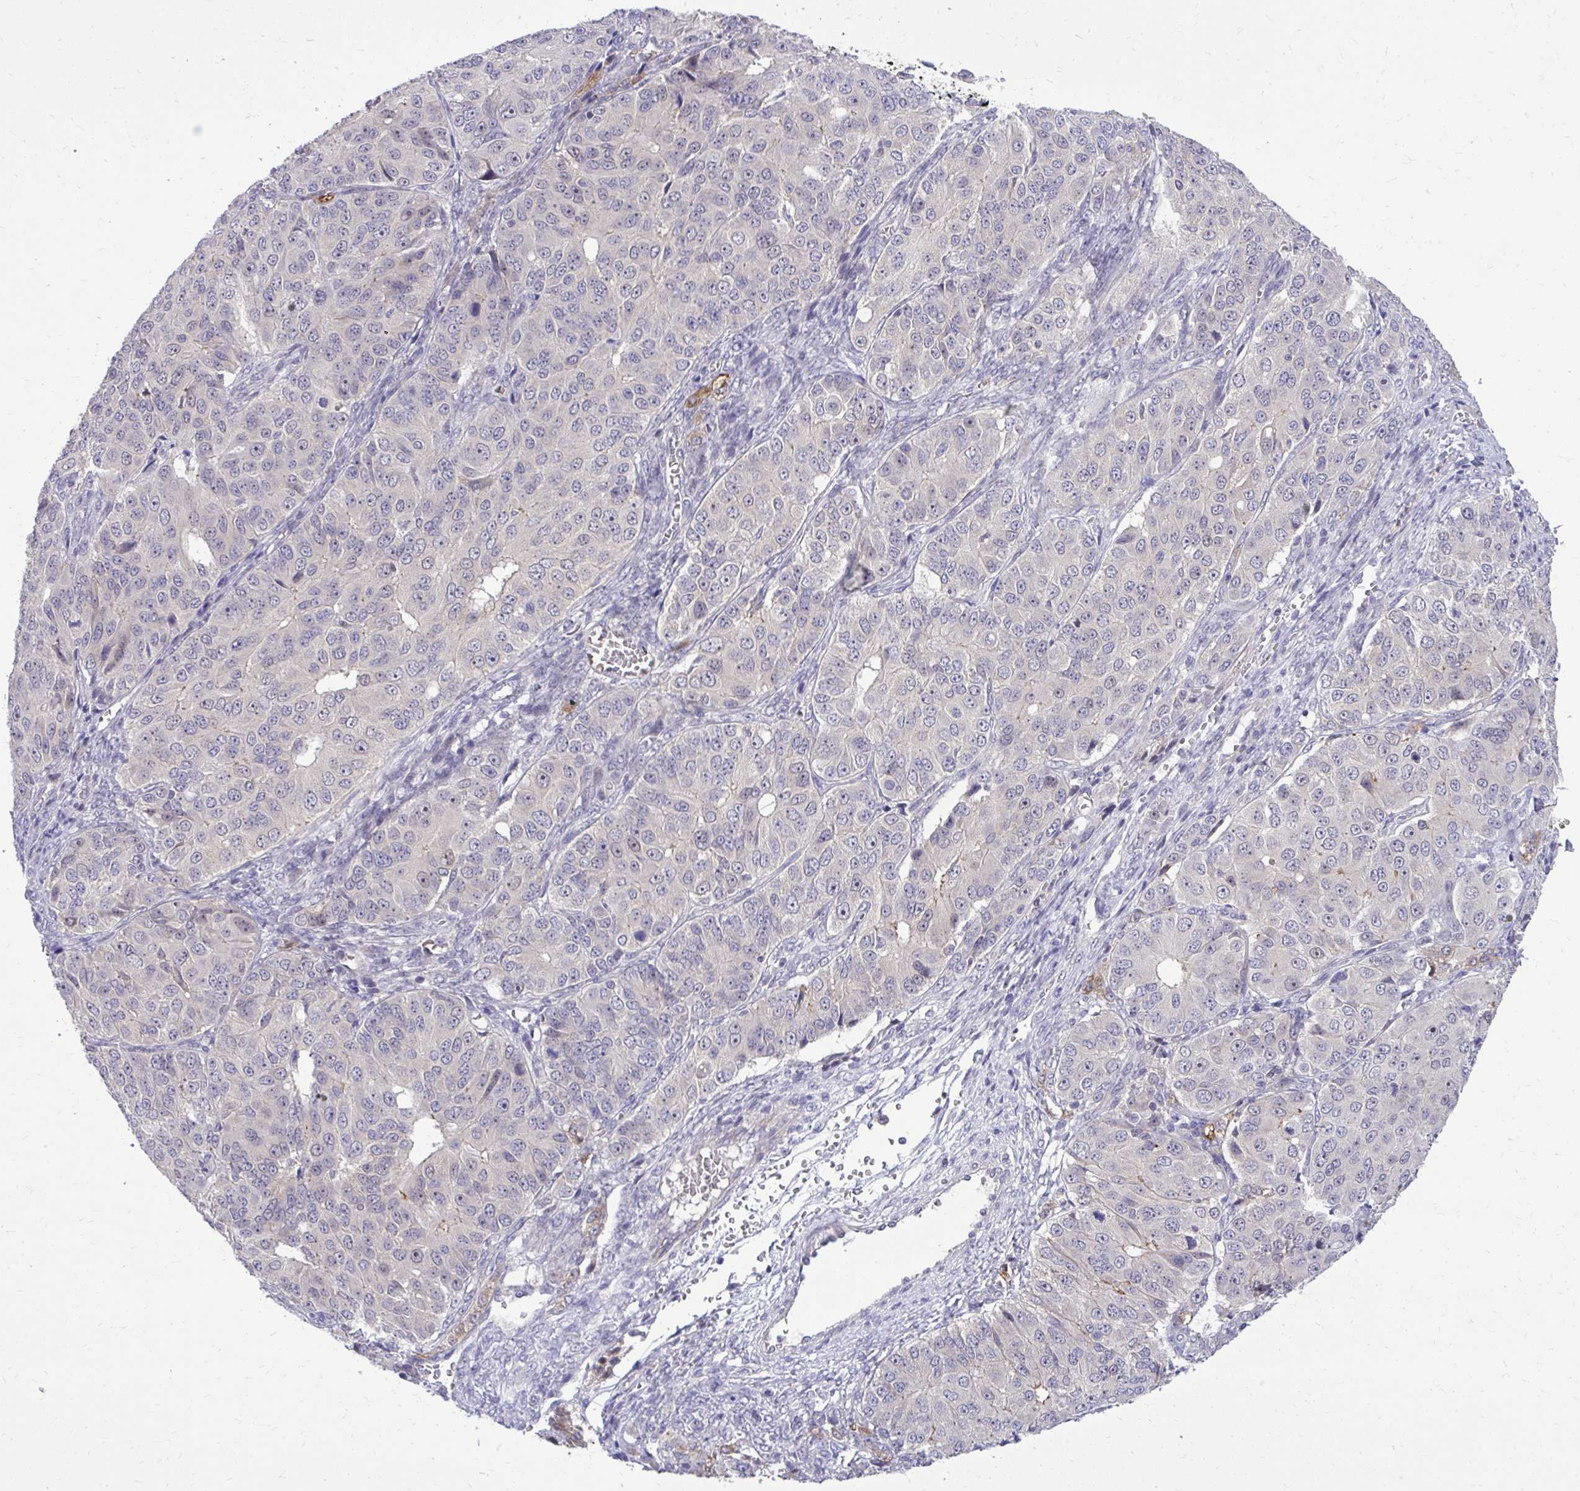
{"staining": {"intensity": "weak", "quantity": "<25%", "location": "cytoplasmic/membranous"}, "tissue": "ovarian cancer", "cell_type": "Tumor cells", "image_type": "cancer", "snomed": [{"axis": "morphology", "description": "Carcinoma, endometroid"}, {"axis": "topography", "description": "Ovary"}], "caption": "This is an immunohistochemistry histopathology image of human ovarian endometroid carcinoma. There is no staining in tumor cells.", "gene": "DPY19L1", "patient": {"sex": "female", "age": 51}}